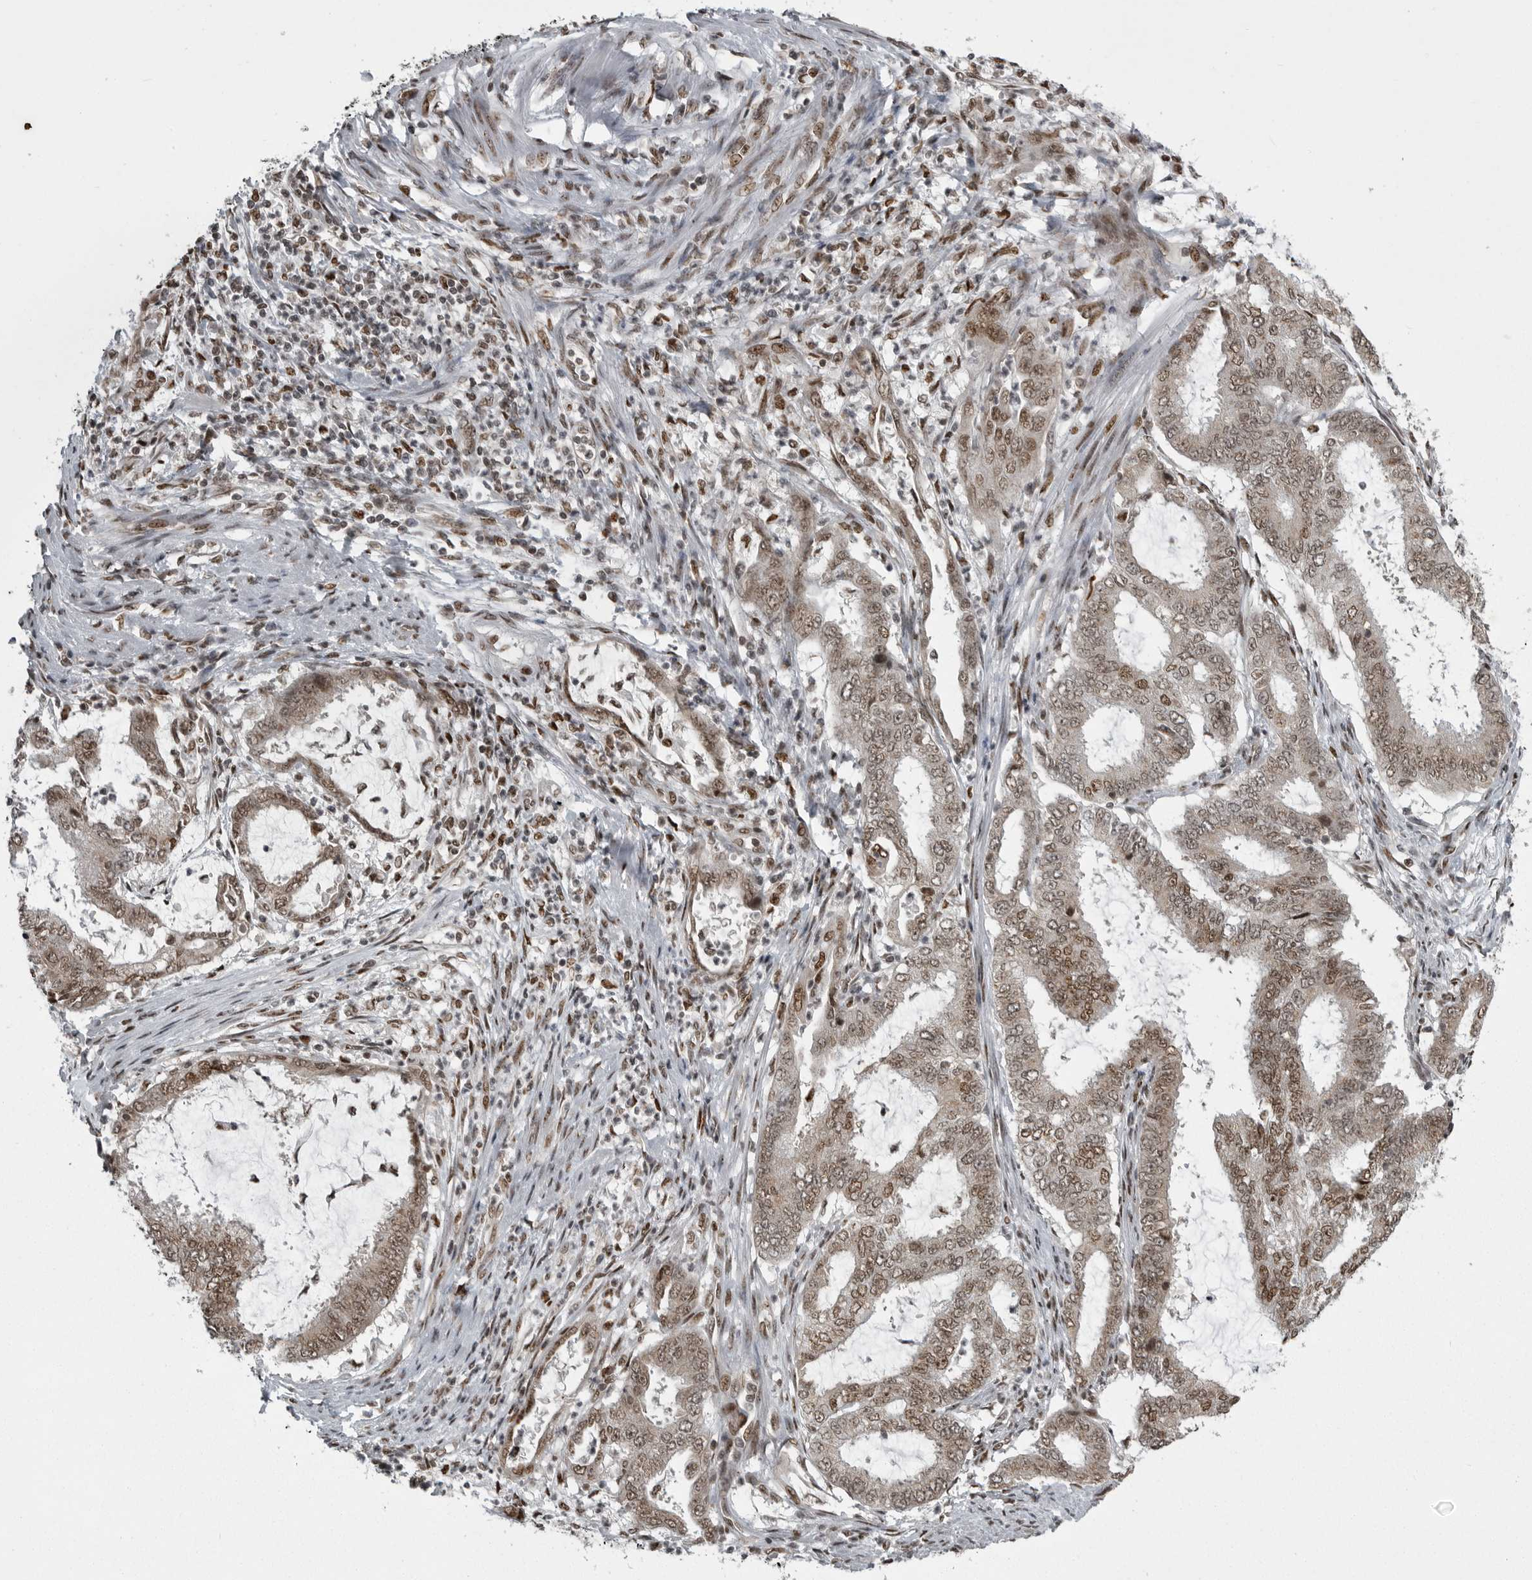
{"staining": {"intensity": "moderate", "quantity": ">75%", "location": "nuclear"}, "tissue": "endometrial cancer", "cell_type": "Tumor cells", "image_type": "cancer", "snomed": [{"axis": "morphology", "description": "Adenocarcinoma, NOS"}, {"axis": "topography", "description": "Endometrium"}], "caption": "This is an image of immunohistochemistry staining of endometrial cancer, which shows moderate expression in the nuclear of tumor cells.", "gene": "YAF2", "patient": {"sex": "female", "age": 51}}